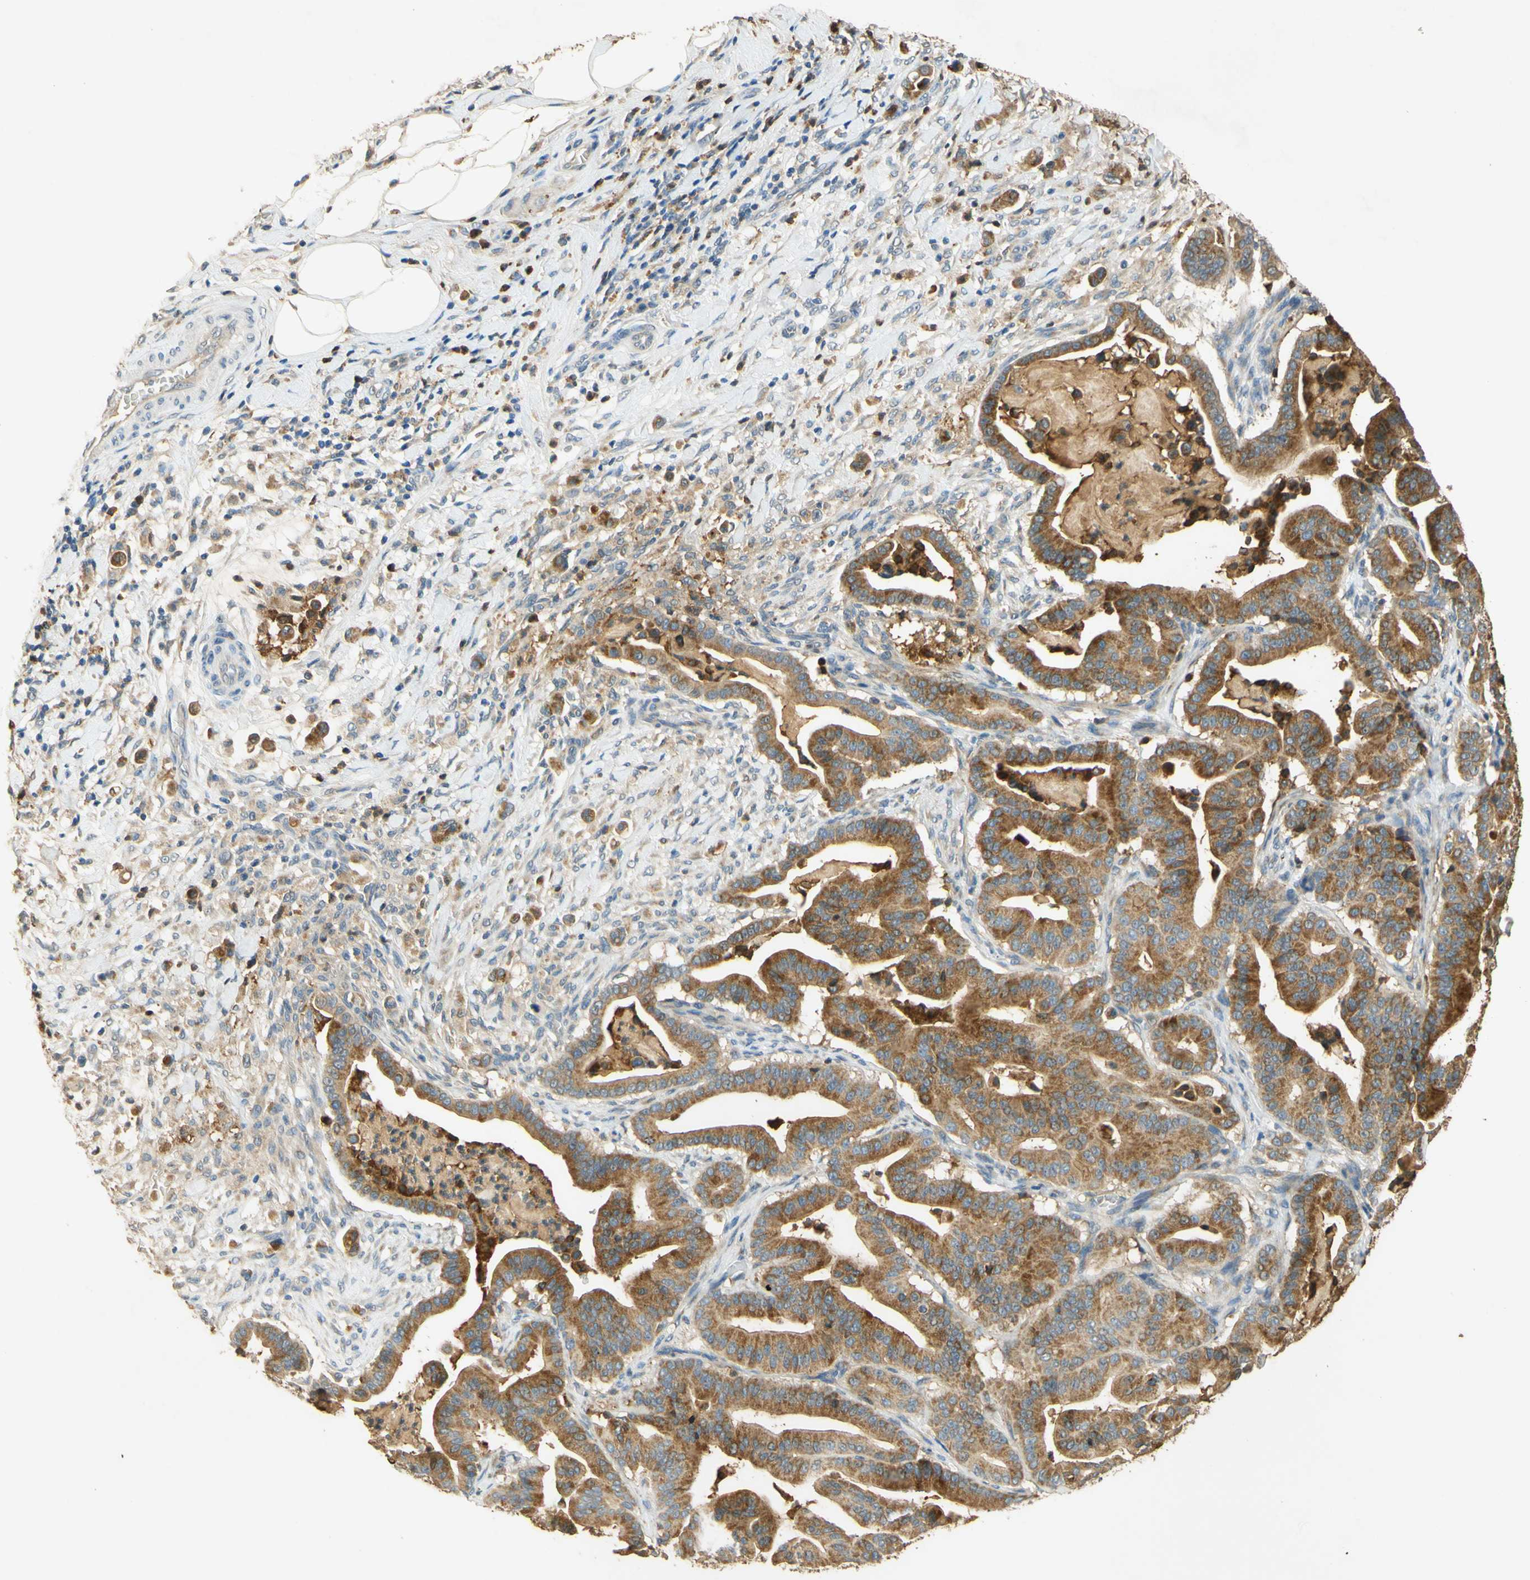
{"staining": {"intensity": "moderate", "quantity": ">75%", "location": "cytoplasmic/membranous"}, "tissue": "pancreatic cancer", "cell_type": "Tumor cells", "image_type": "cancer", "snomed": [{"axis": "morphology", "description": "Adenocarcinoma, NOS"}, {"axis": "topography", "description": "Pancreas"}], "caption": "The immunohistochemical stain shows moderate cytoplasmic/membranous staining in tumor cells of pancreatic cancer (adenocarcinoma) tissue.", "gene": "ENTREP2", "patient": {"sex": "male", "age": 63}}